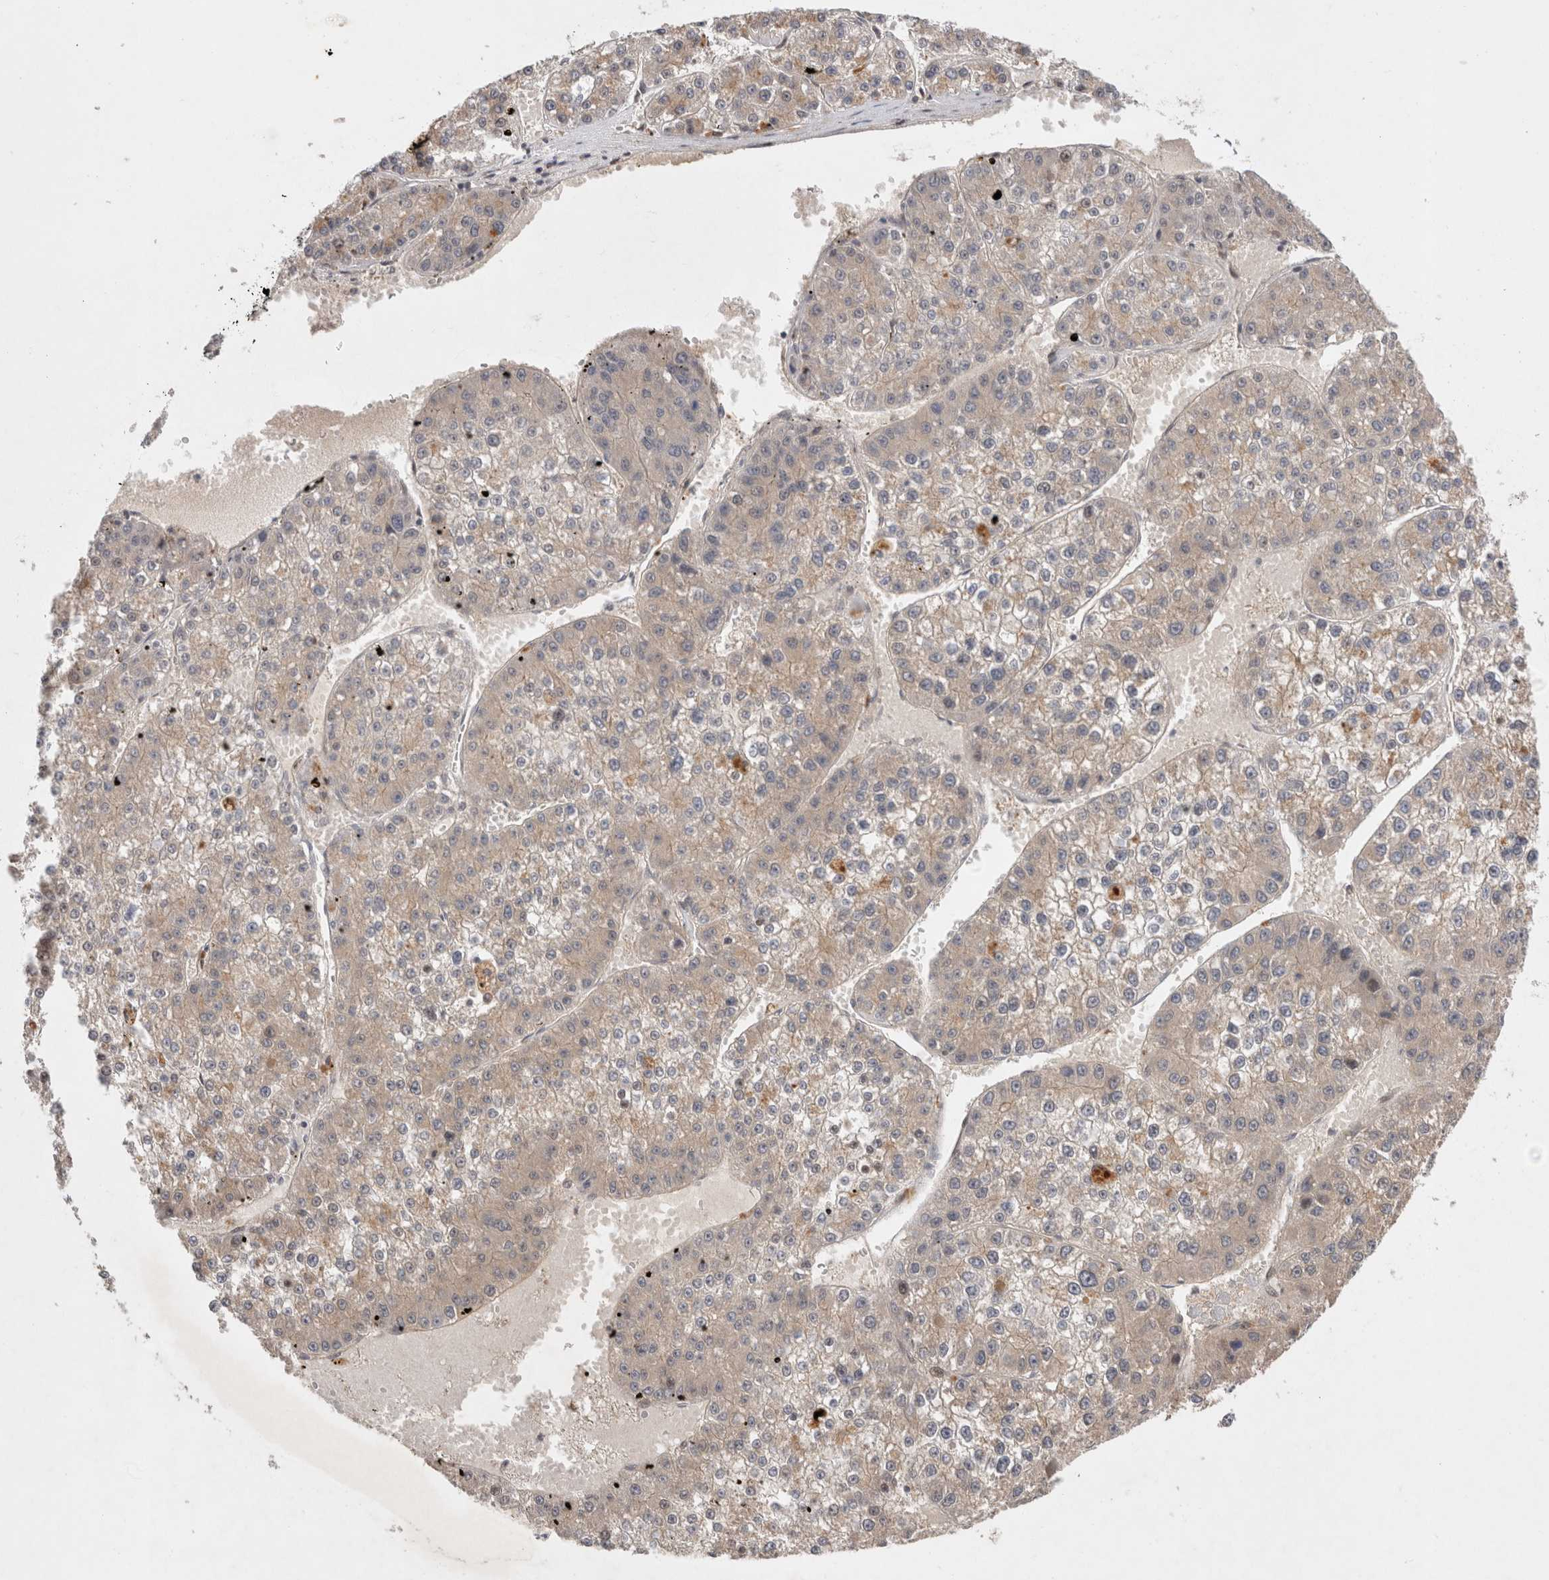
{"staining": {"intensity": "weak", "quantity": "<25%", "location": "cytoplasmic/membranous"}, "tissue": "liver cancer", "cell_type": "Tumor cells", "image_type": "cancer", "snomed": [{"axis": "morphology", "description": "Carcinoma, Hepatocellular, NOS"}, {"axis": "topography", "description": "Liver"}], "caption": "There is no significant staining in tumor cells of liver cancer (hepatocellular carcinoma).", "gene": "HTT", "patient": {"sex": "female", "age": 73}}